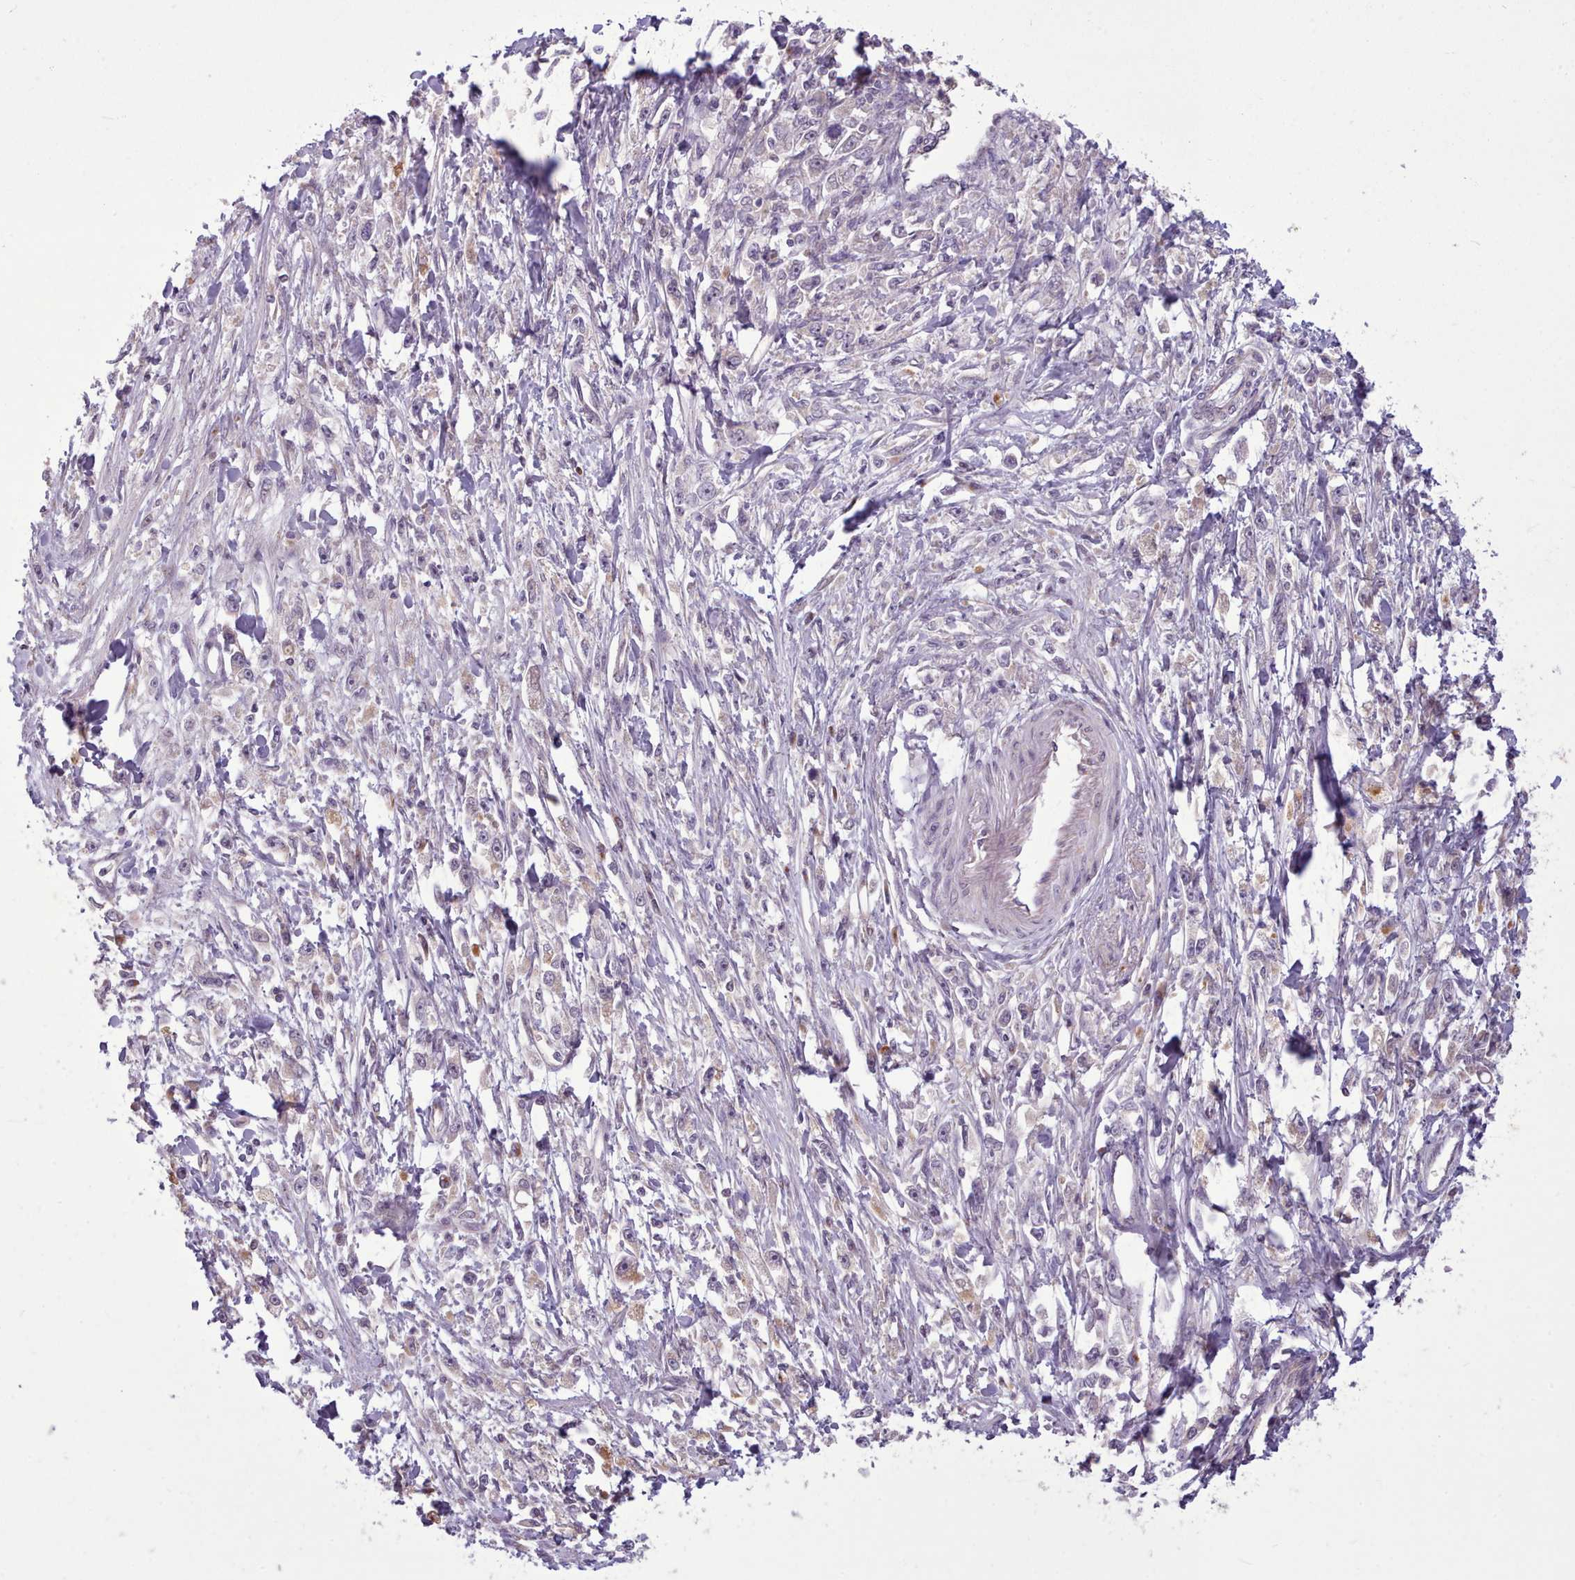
{"staining": {"intensity": "negative", "quantity": "none", "location": "none"}, "tissue": "stomach cancer", "cell_type": "Tumor cells", "image_type": "cancer", "snomed": [{"axis": "morphology", "description": "Adenocarcinoma, NOS"}, {"axis": "topography", "description": "Stomach"}], "caption": "A histopathology image of stomach adenocarcinoma stained for a protein shows no brown staining in tumor cells. The staining was performed using DAB (3,3'-diaminobenzidine) to visualize the protein expression in brown, while the nuclei were stained in blue with hematoxylin (Magnification: 20x).", "gene": "NMRK1", "patient": {"sex": "female", "age": 59}}